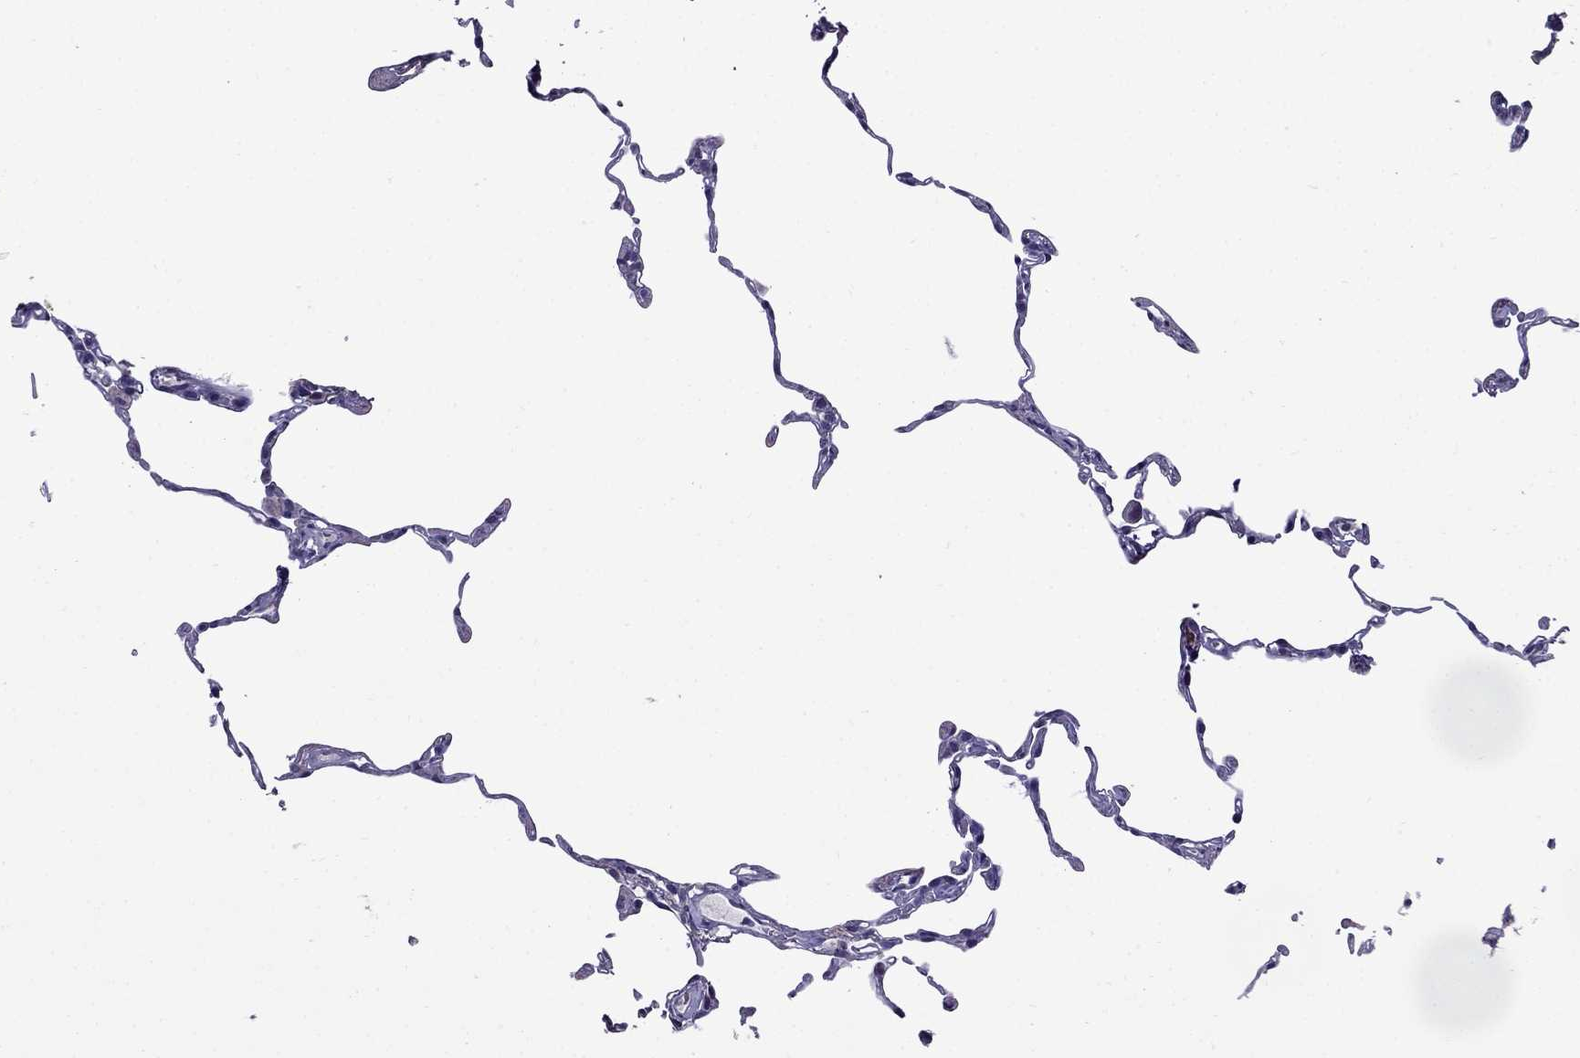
{"staining": {"intensity": "negative", "quantity": "none", "location": "none"}, "tissue": "lung", "cell_type": "Alveolar cells", "image_type": "normal", "snomed": [{"axis": "morphology", "description": "Normal tissue, NOS"}, {"axis": "topography", "description": "Lung"}], "caption": "Micrograph shows no protein positivity in alveolar cells of unremarkable lung.", "gene": "OXCT2", "patient": {"sex": "female", "age": 57}}